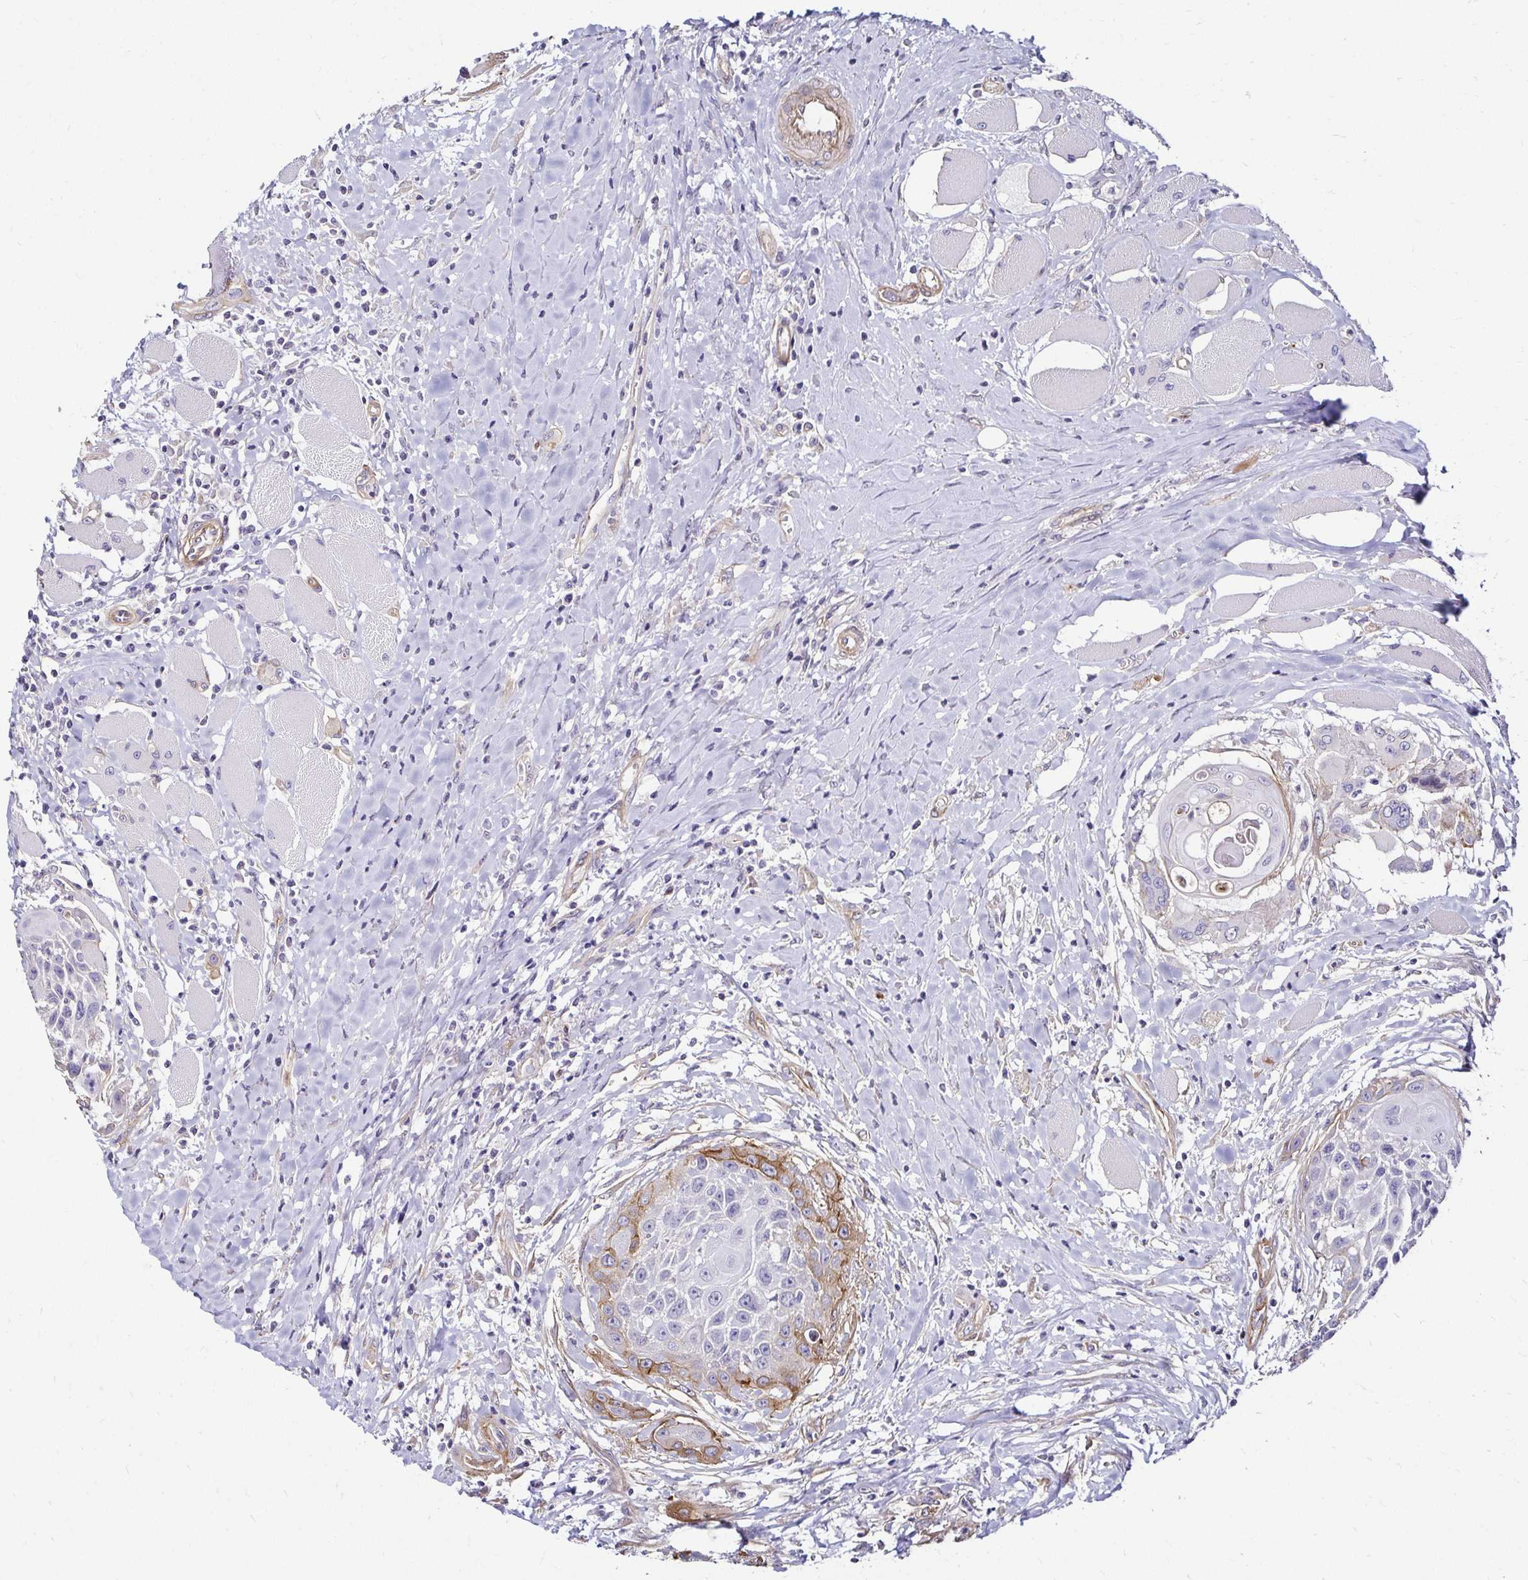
{"staining": {"intensity": "moderate", "quantity": "<25%", "location": "cytoplasmic/membranous"}, "tissue": "head and neck cancer", "cell_type": "Tumor cells", "image_type": "cancer", "snomed": [{"axis": "morphology", "description": "Squamous cell carcinoma, NOS"}, {"axis": "topography", "description": "Head-Neck"}], "caption": "Head and neck cancer (squamous cell carcinoma) was stained to show a protein in brown. There is low levels of moderate cytoplasmic/membranous positivity in about <25% of tumor cells.", "gene": "ITGB1", "patient": {"sex": "female", "age": 73}}